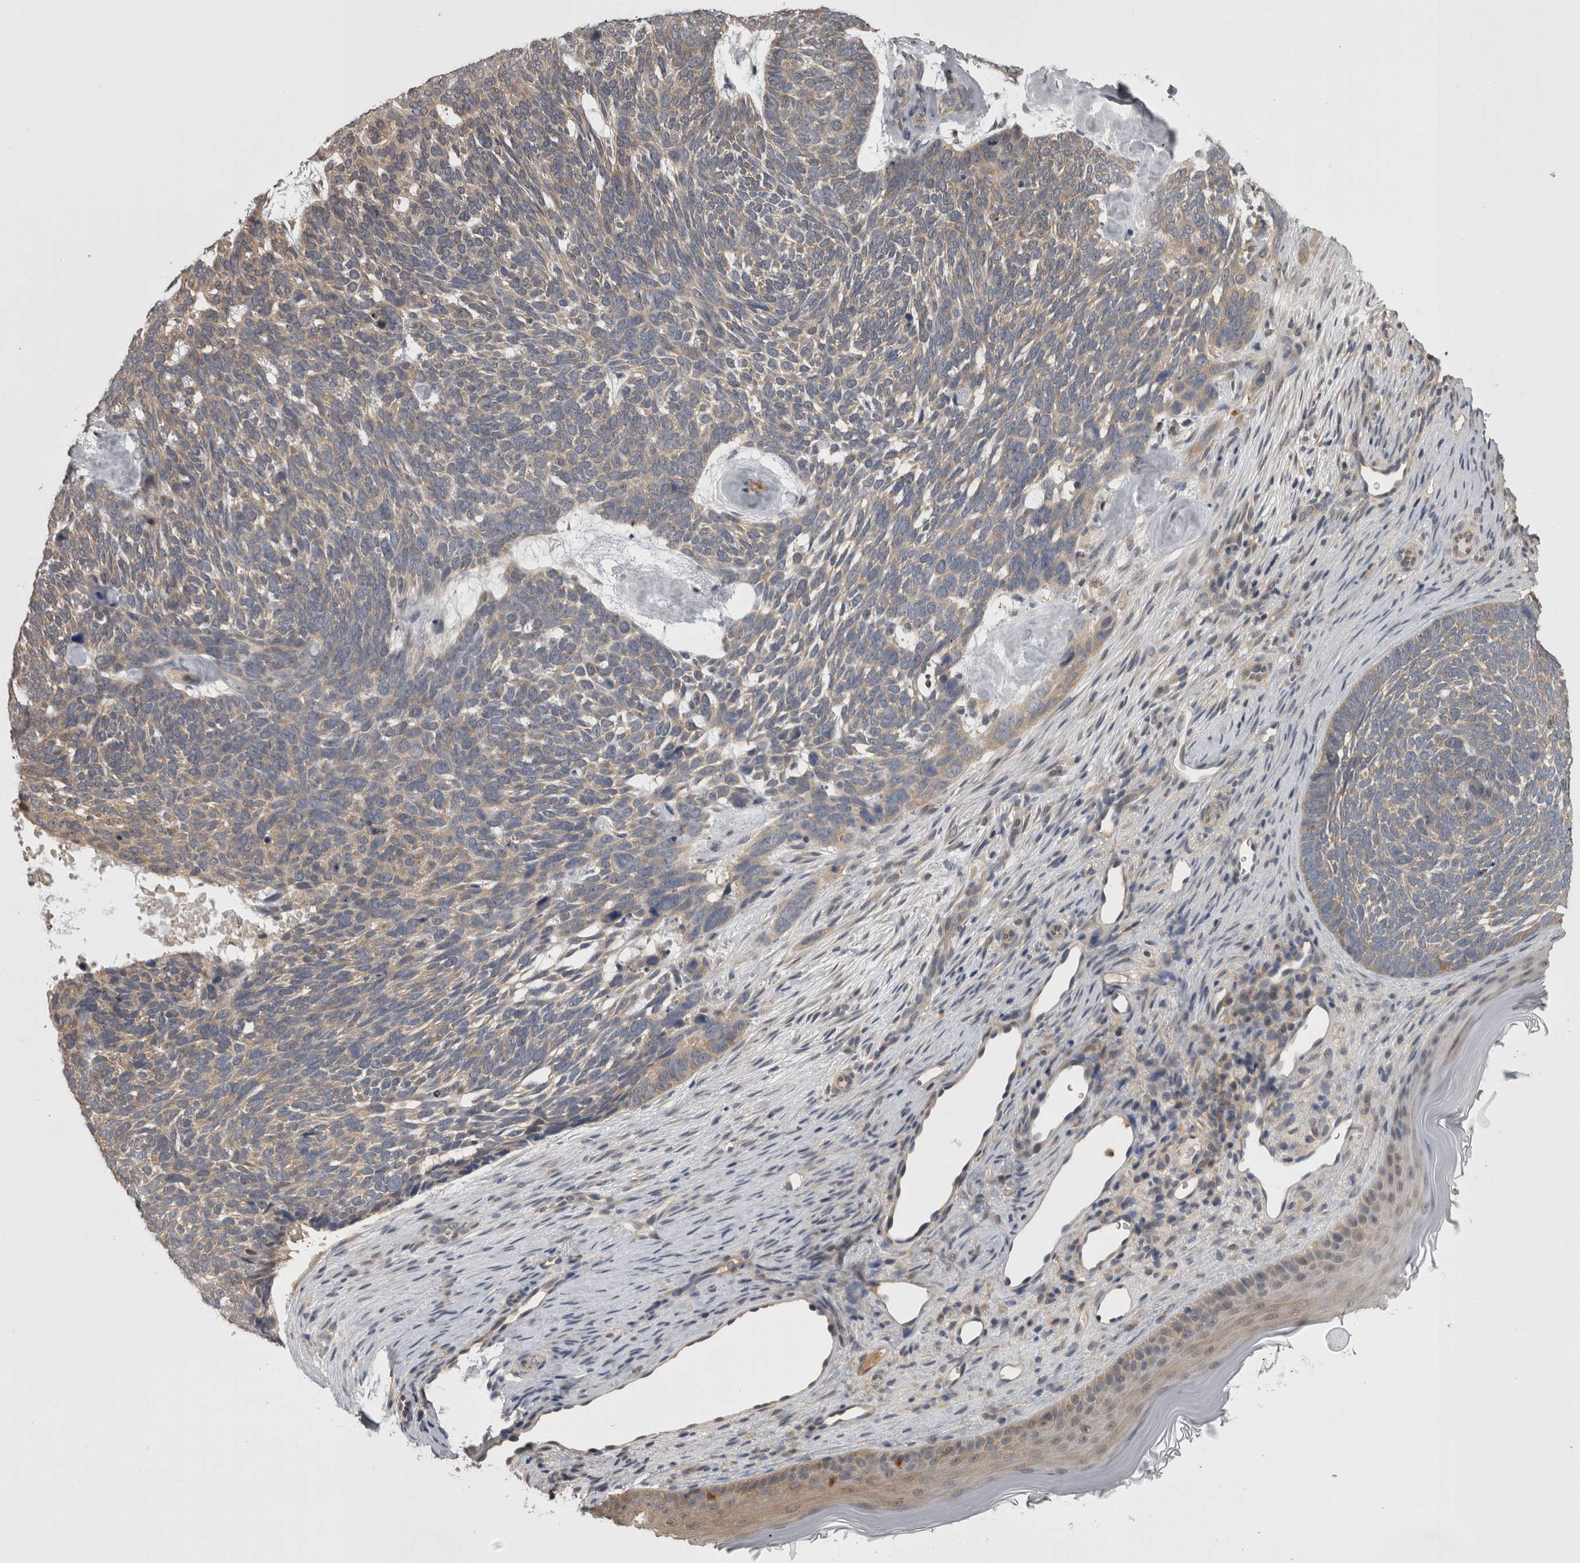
{"staining": {"intensity": "weak", "quantity": ">75%", "location": "cytoplasmic/membranous"}, "tissue": "skin cancer", "cell_type": "Tumor cells", "image_type": "cancer", "snomed": [{"axis": "morphology", "description": "Basal cell carcinoma"}, {"axis": "topography", "description": "Skin"}], "caption": "IHC image of human basal cell carcinoma (skin) stained for a protein (brown), which reveals low levels of weak cytoplasmic/membranous positivity in about >75% of tumor cells.", "gene": "APRT", "patient": {"sex": "female", "age": 85}}